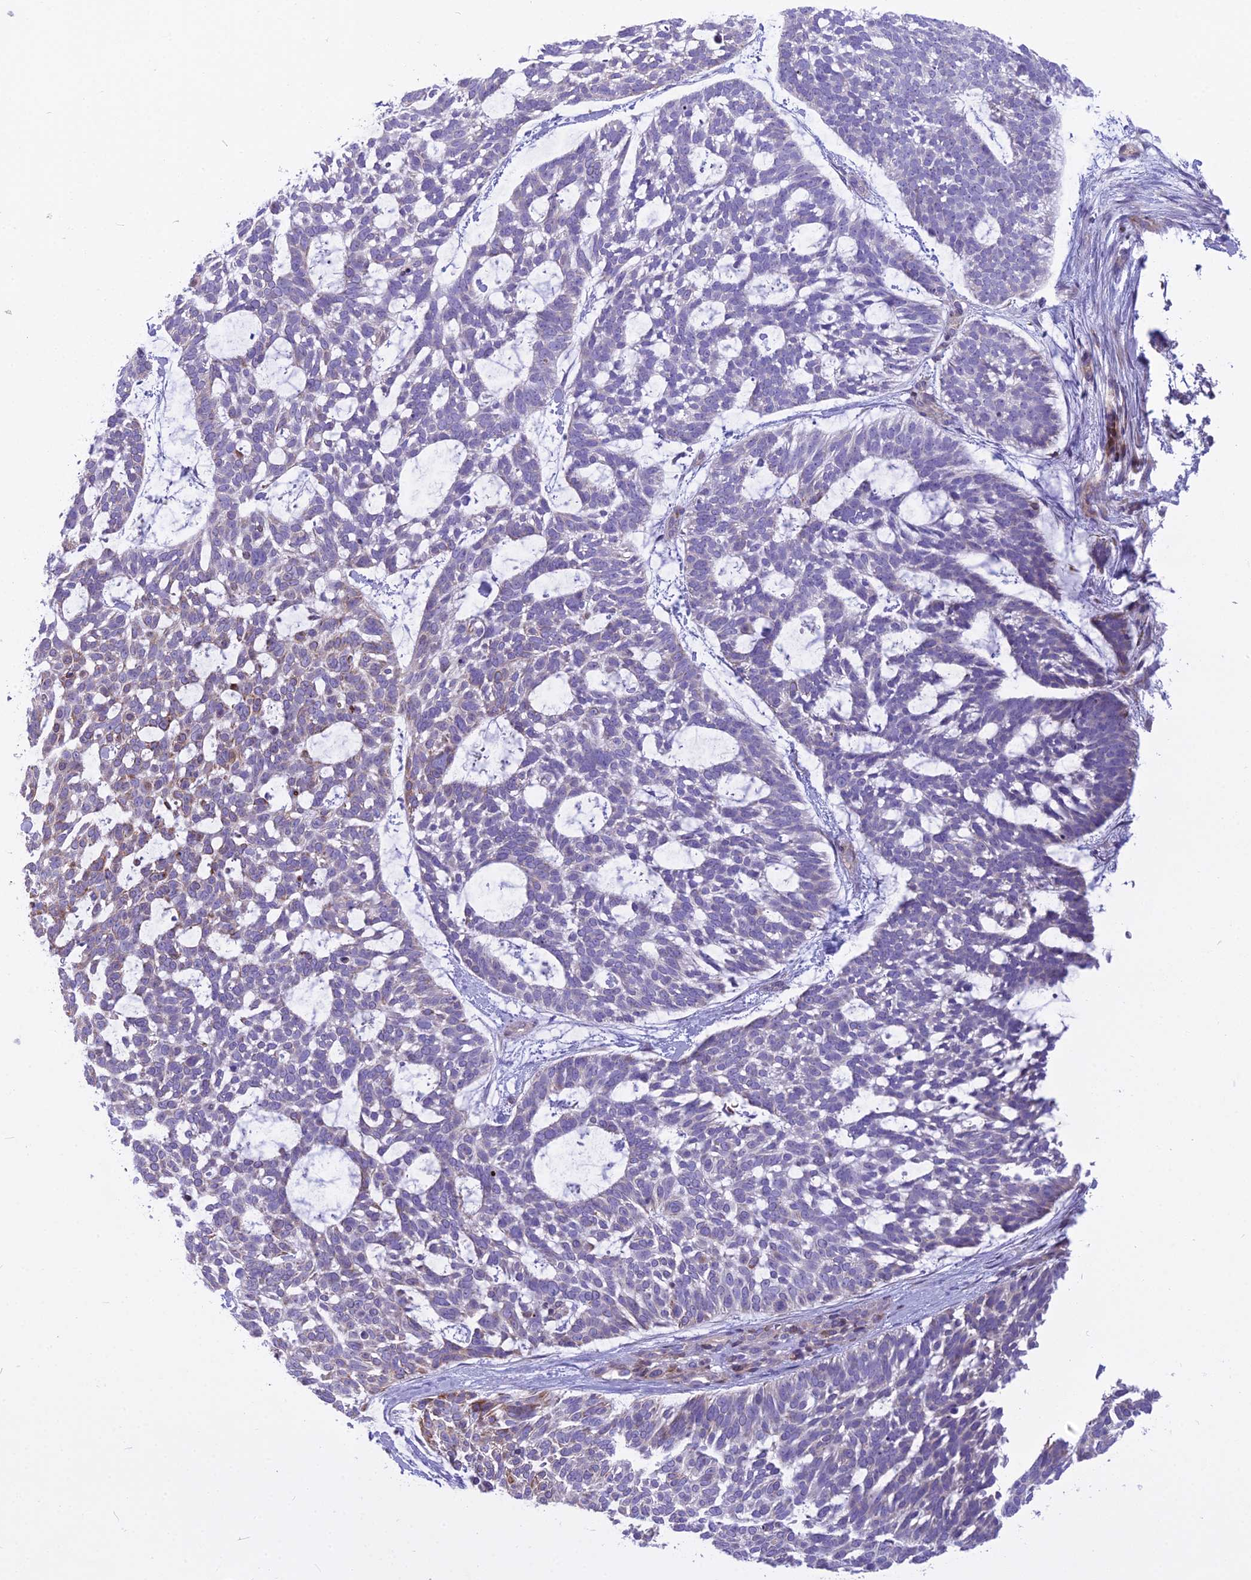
{"staining": {"intensity": "negative", "quantity": "none", "location": "none"}, "tissue": "skin cancer", "cell_type": "Tumor cells", "image_type": "cancer", "snomed": [{"axis": "morphology", "description": "Basal cell carcinoma"}, {"axis": "topography", "description": "Skin"}], "caption": "Immunohistochemical staining of human basal cell carcinoma (skin) shows no significant expression in tumor cells.", "gene": "PCDHB14", "patient": {"sex": "male", "age": 88}}